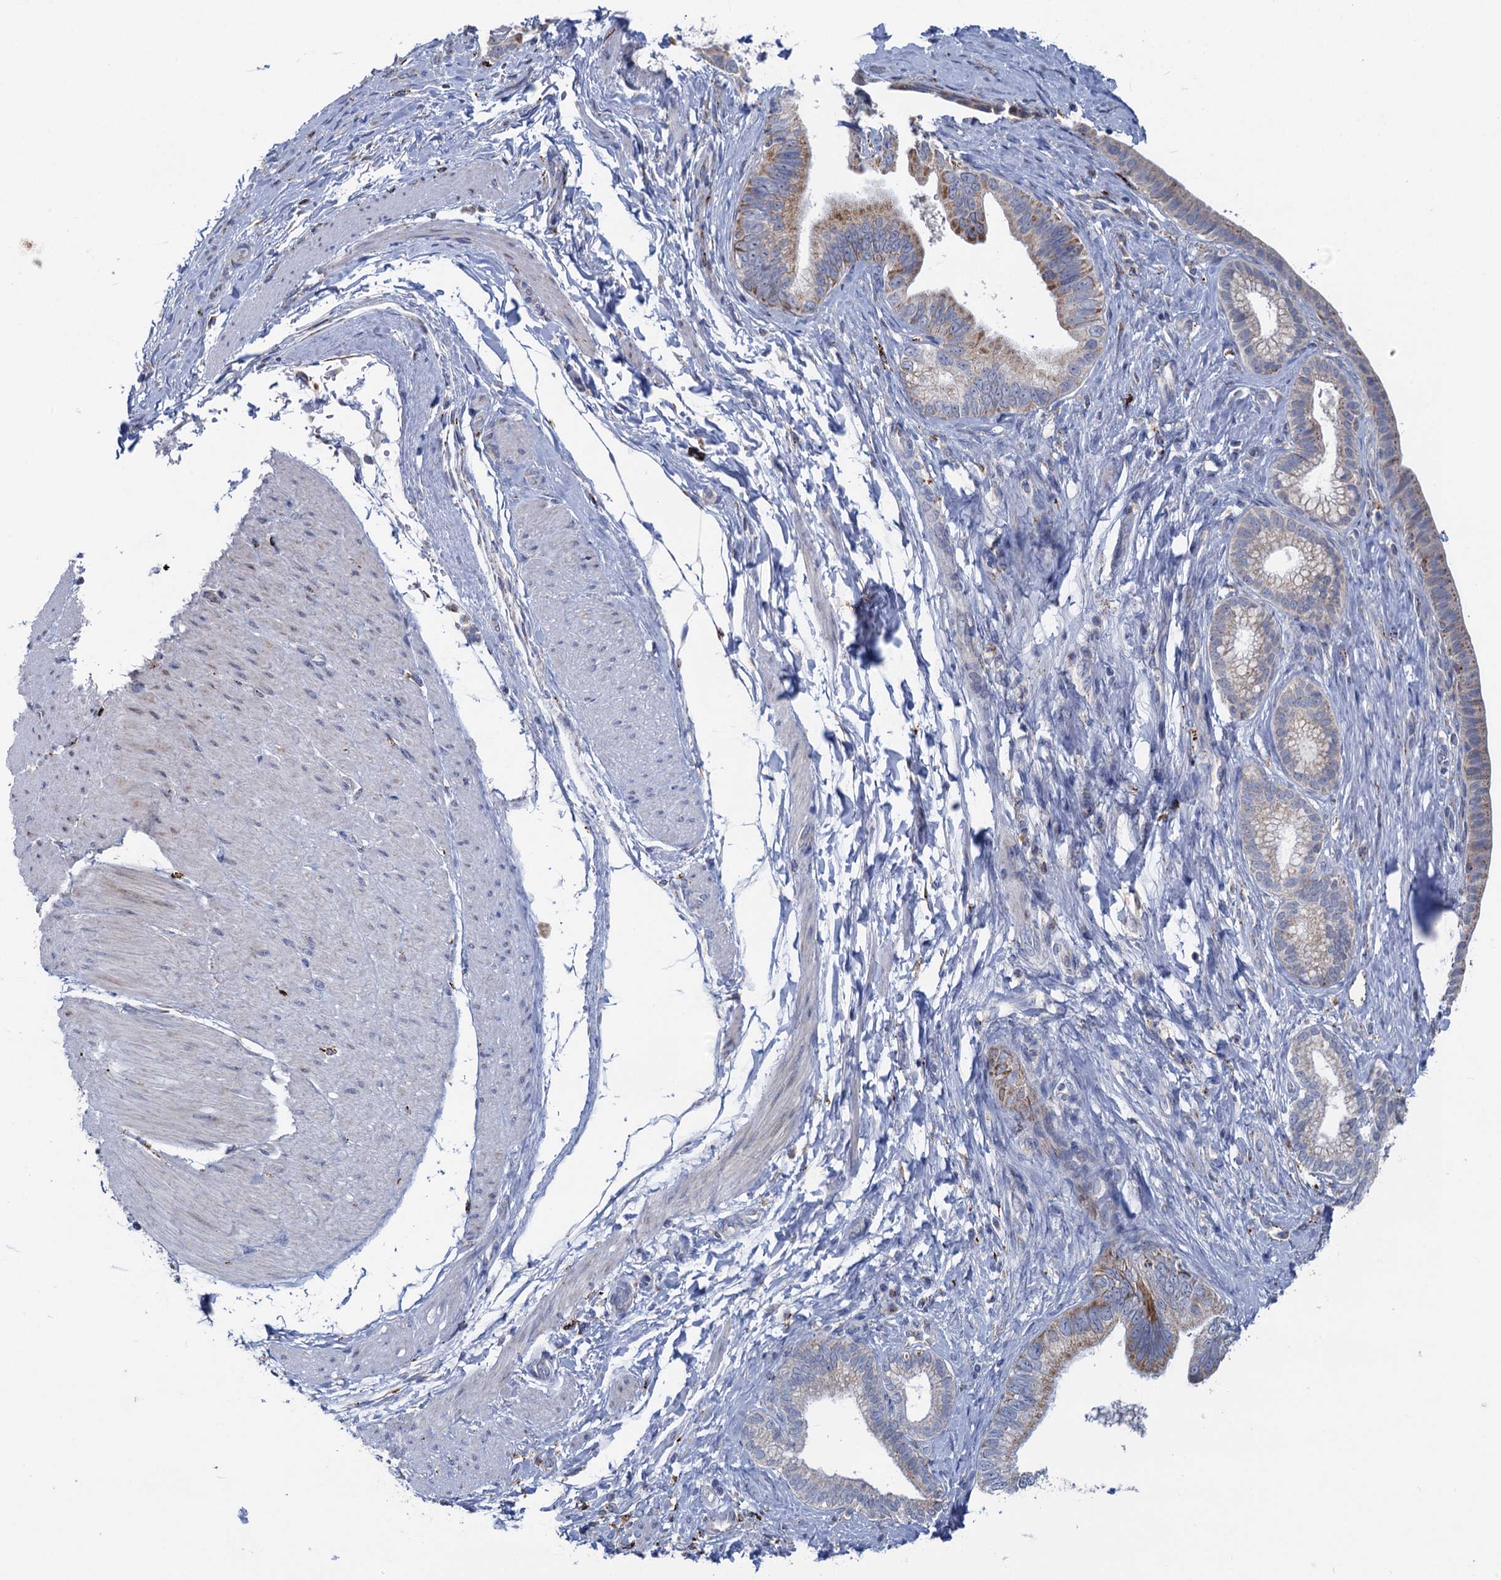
{"staining": {"intensity": "weak", "quantity": "25%-75%", "location": "cytoplasmic/membranous"}, "tissue": "pancreatic cancer", "cell_type": "Tumor cells", "image_type": "cancer", "snomed": [{"axis": "morphology", "description": "Adenocarcinoma, NOS"}, {"axis": "topography", "description": "Pancreas"}], "caption": "A low amount of weak cytoplasmic/membranous positivity is seen in about 25%-75% of tumor cells in adenocarcinoma (pancreatic) tissue. (IHC, brightfield microscopy, high magnification).", "gene": "ANKS3", "patient": {"sex": "female", "age": 55}}